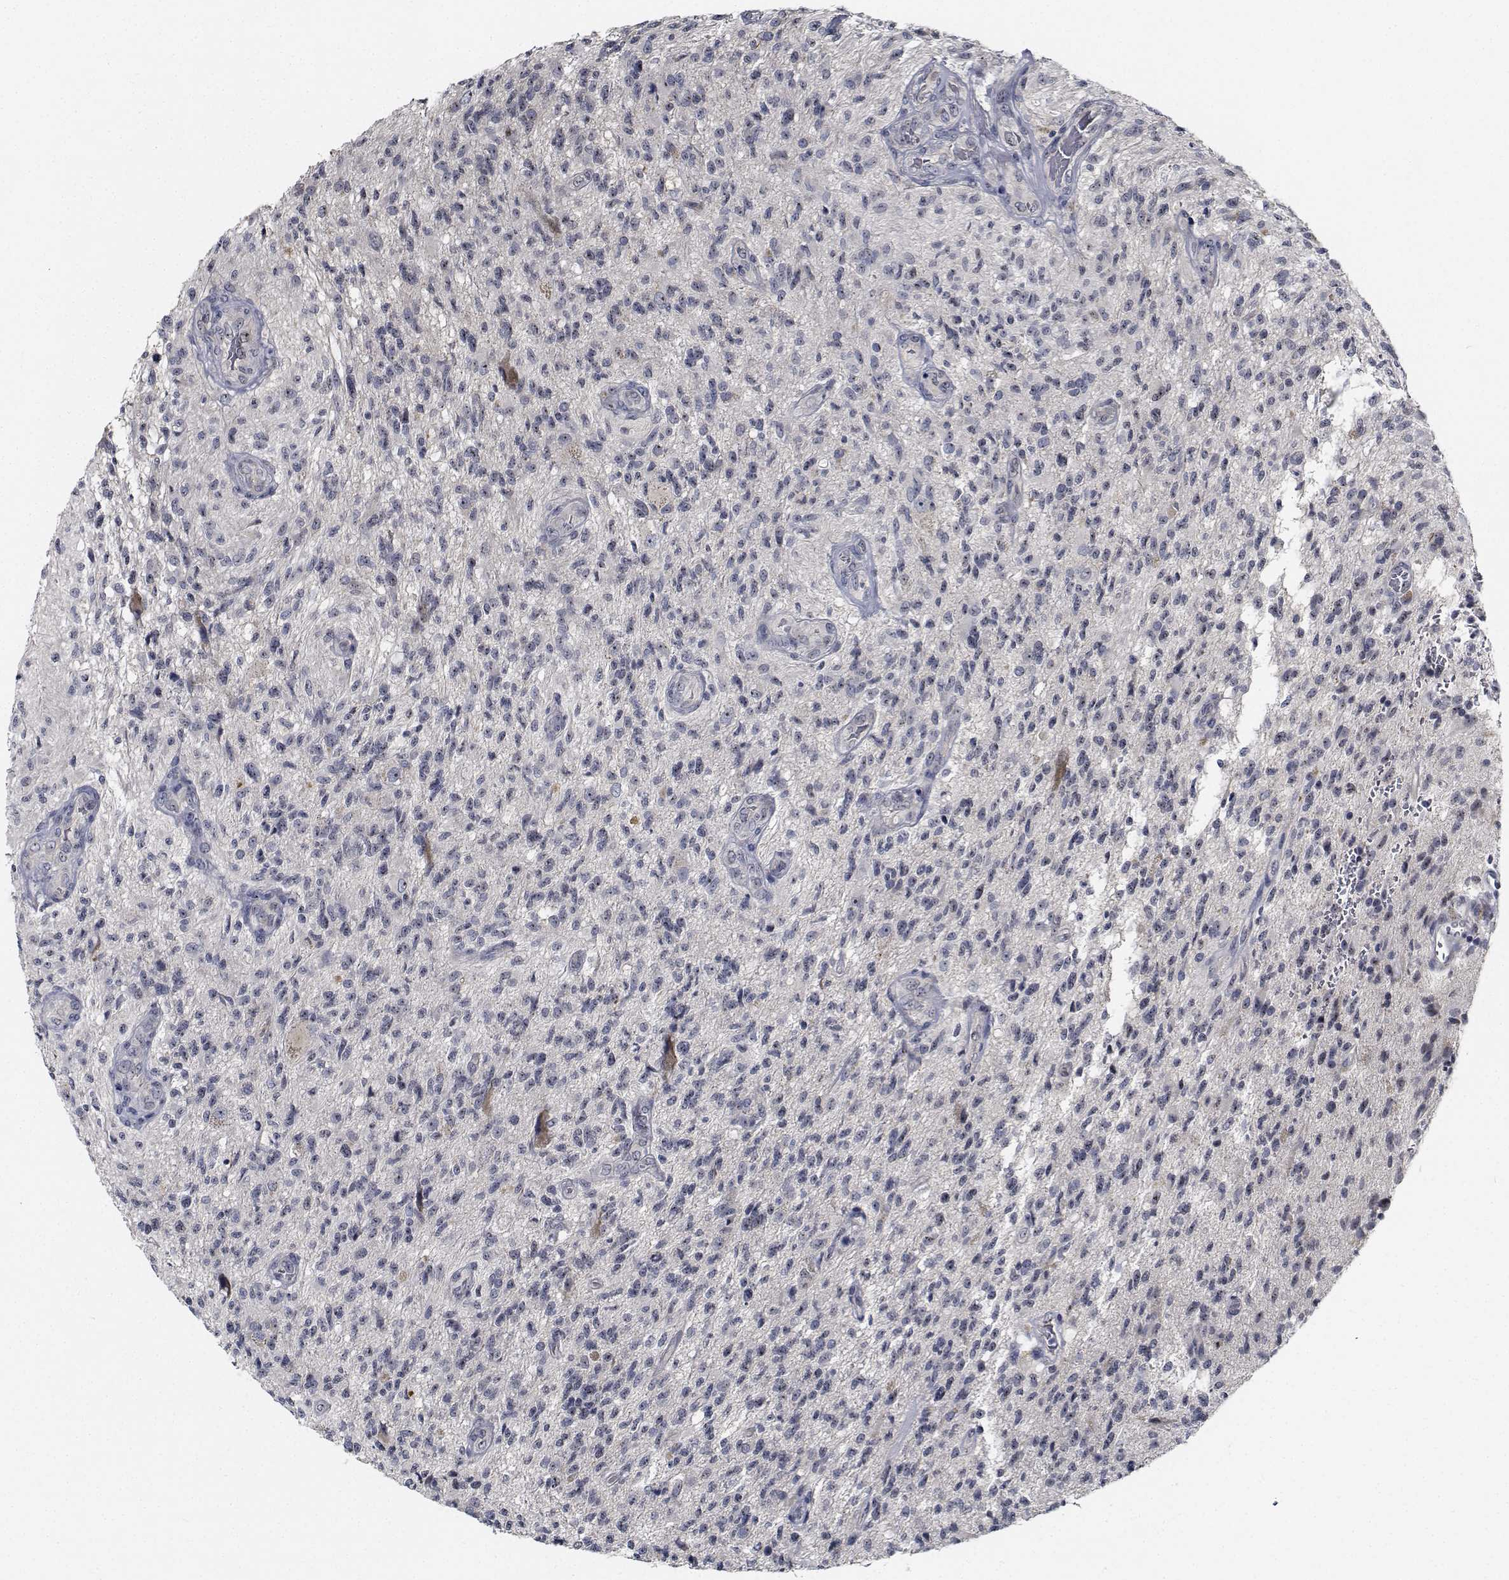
{"staining": {"intensity": "negative", "quantity": "none", "location": "none"}, "tissue": "glioma", "cell_type": "Tumor cells", "image_type": "cancer", "snomed": [{"axis": "morphology", "description": "Glioma, malignant, High grade"}, {"axis": "topography", "description": "Brain"}], "caption": "Tumor cells are negative for protein expression in human malignant high-grade glioma.", "gene": "NVL", "patient": {"sex": "male", "age": 56}}